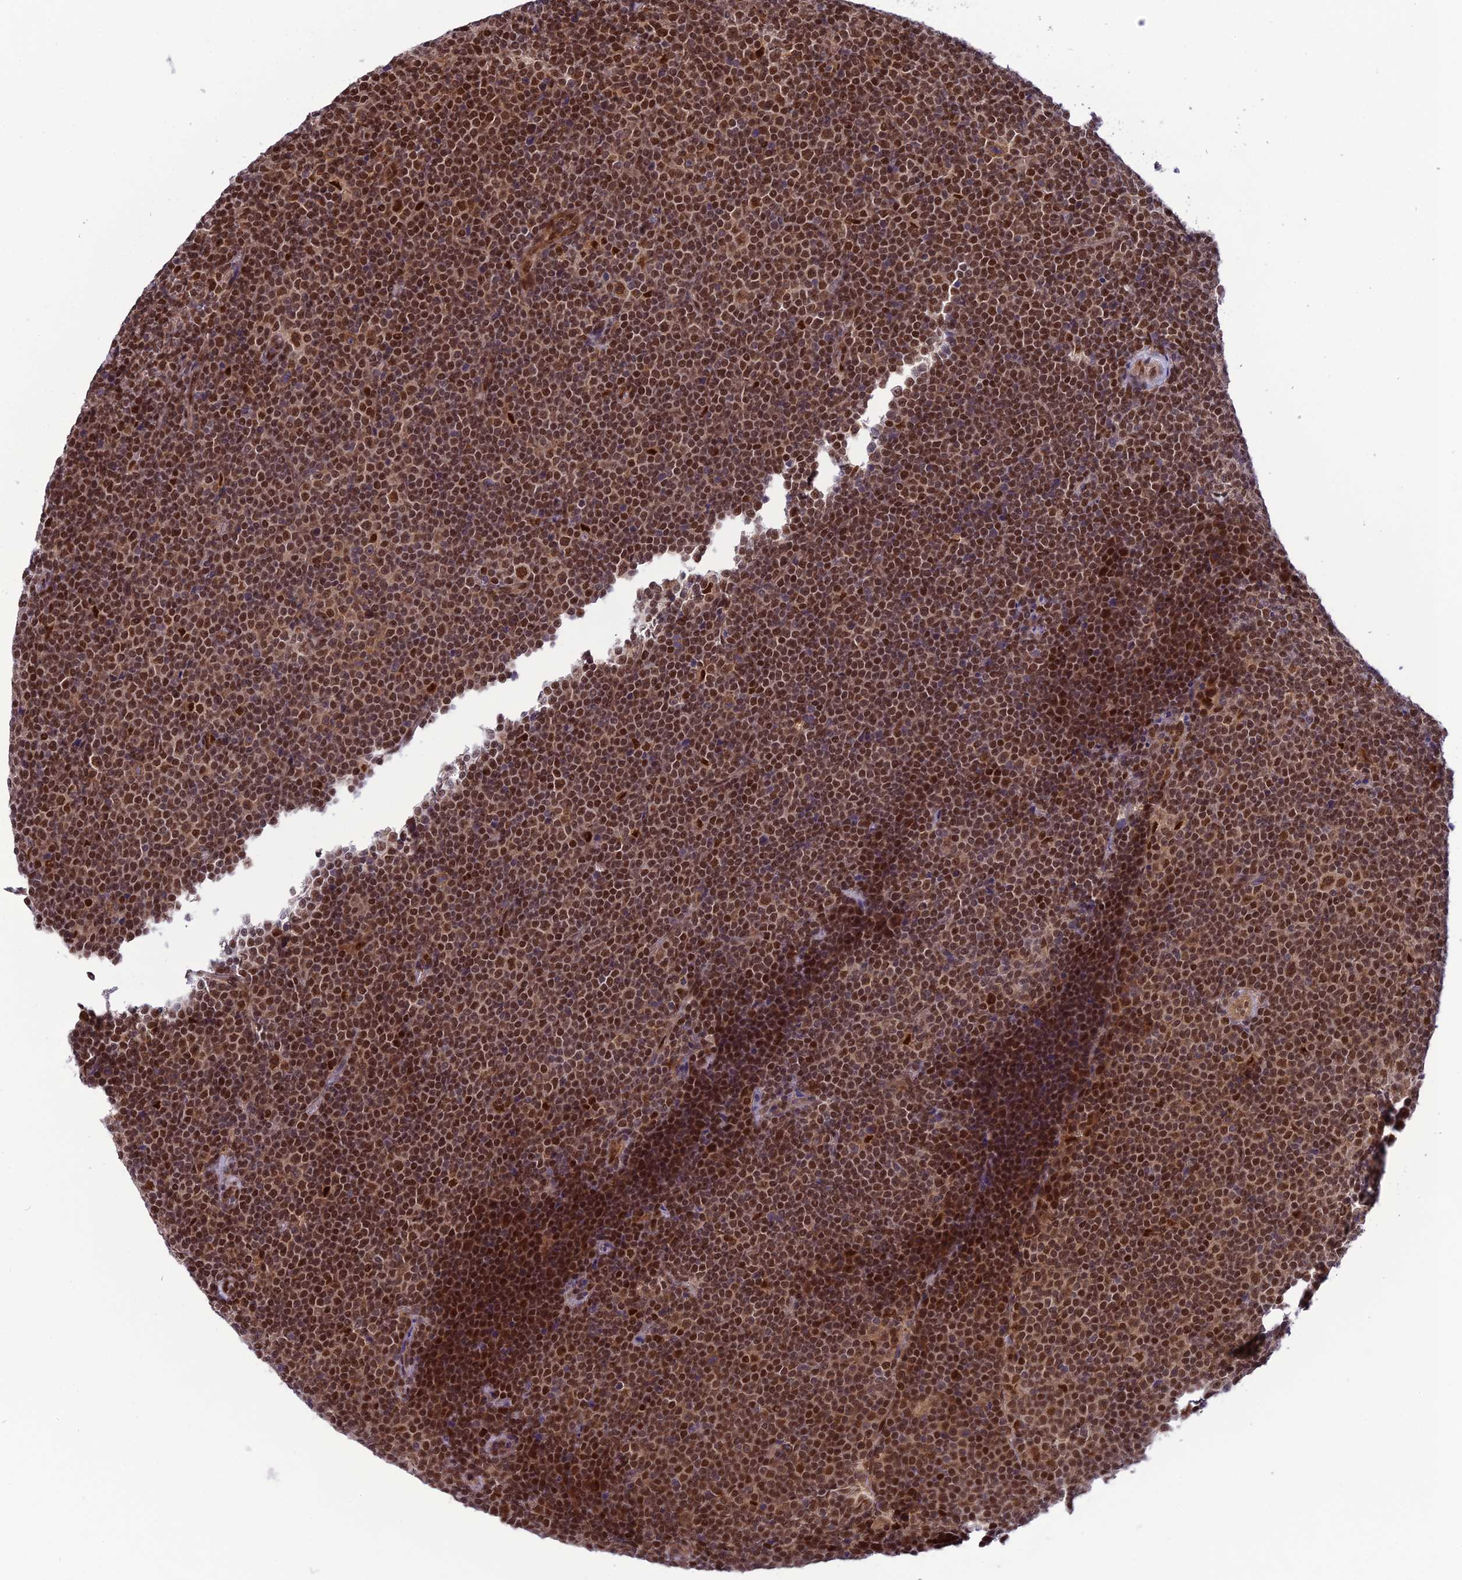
{"staining": {"intensity": "moderate", "quantity": ">75%", "location": "nuclear"}, "tissue": "lymphoma", "cell_type": "Tumor cells", "image_type": "cancer", "snomed": [{"axis": "morphology", "description": "Malignant lymphoma, non-Hodgkin's type, Low grade"}, {"axis": "topography", "description": "Lymph node"}], "caption": "Protein analysis of lymphoma tissue reveals moderate nuclear staining in approximately >75% of tumor cells.", "gene": "RTRAF", "patient": {"sex": "female", "age": 67}}